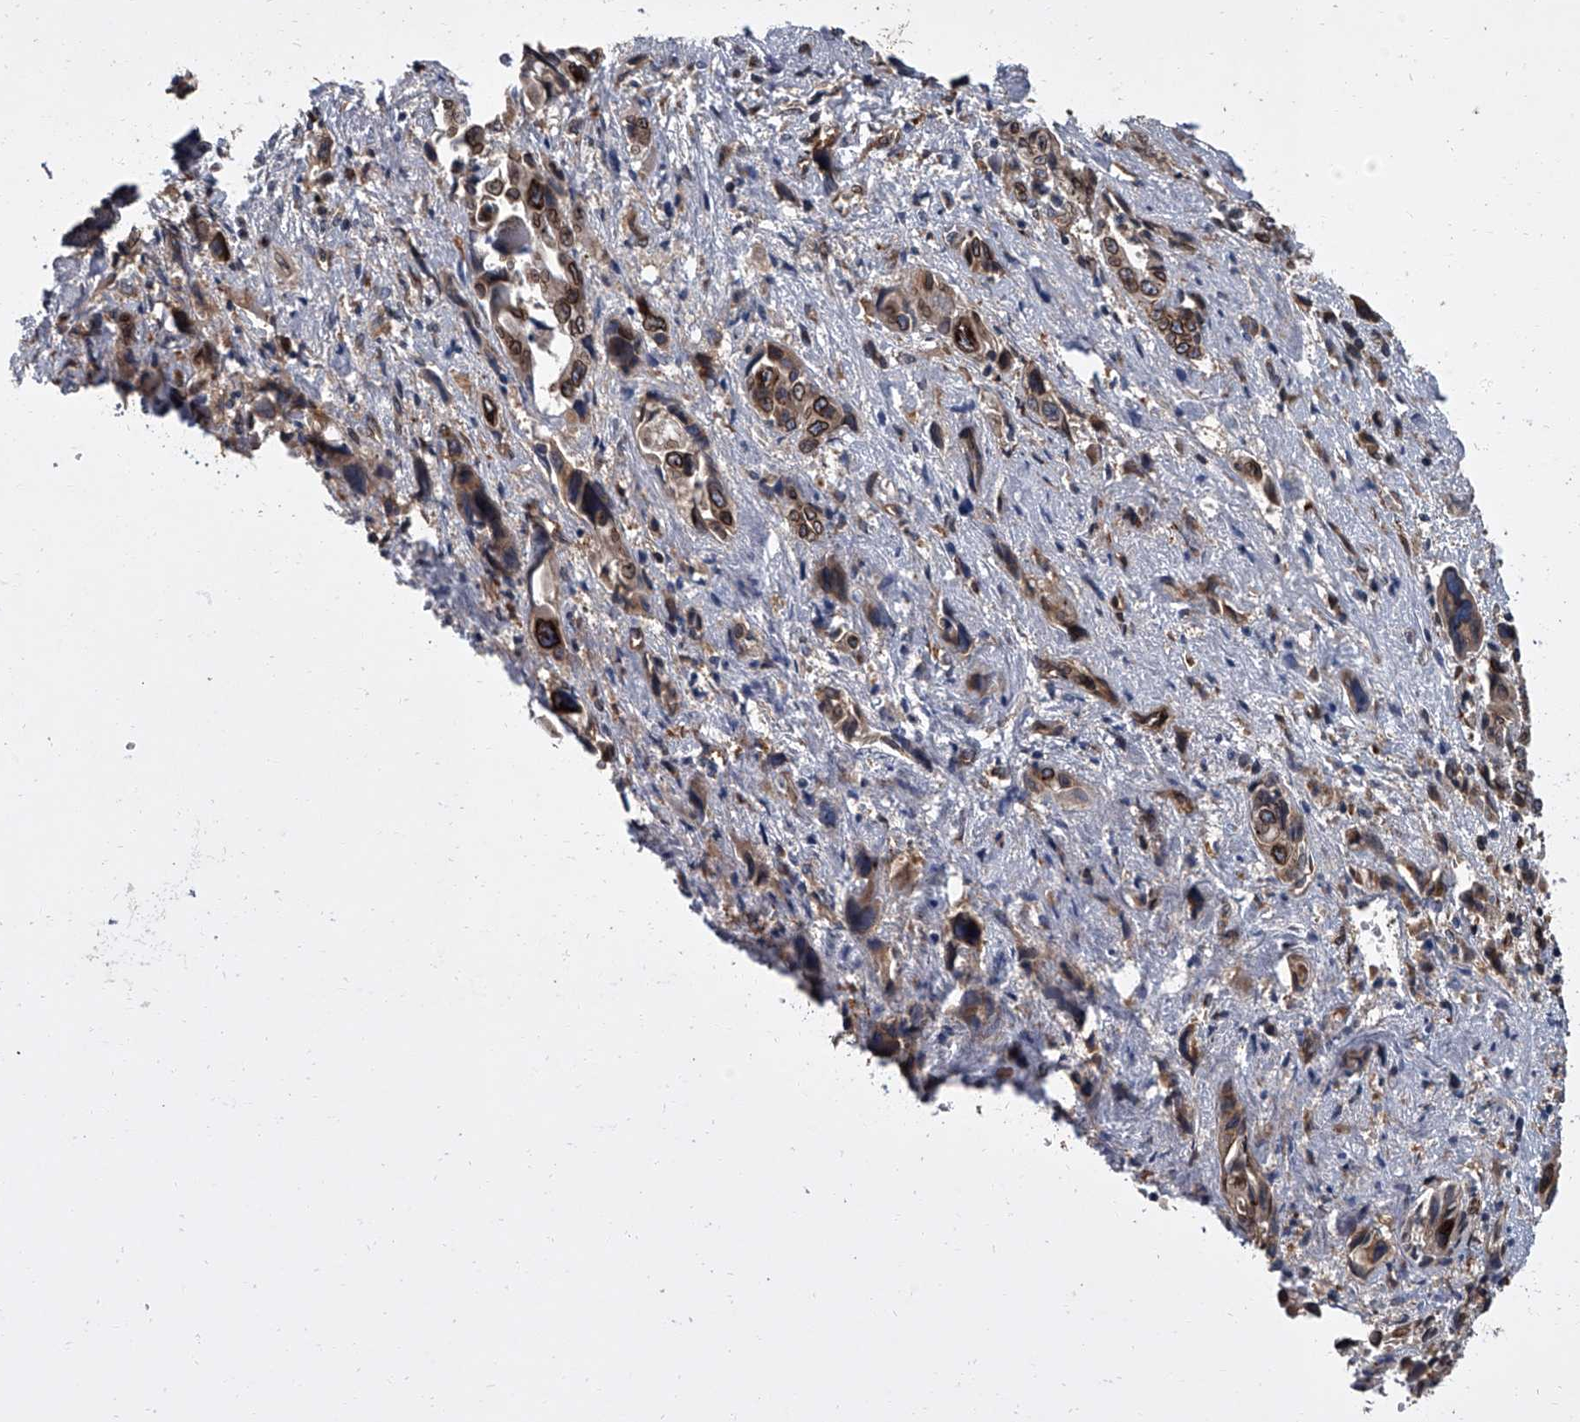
{"staining": {"intensity": "strong", "quantity": ">75%", "location": "cytoplasmic/membranous,nuclear"}, "tissue": "pancreatic cancer", "cell_type": "Tumor cells", "image_type": "cancer", "snomed": [{"axis": "morphology", "description": "Adenocarcinoma, NOS"}, {"axis": "topography", "description": "Pancreas"}], "caption": "Immunohistochemistry (IHC) staining of pancreatic cancer, which shows high levels of strong cytoplasmic/membranous and nuclear positivity in approximately >75% of tumor cells indicating strong cytoplasmic/membranous and nuclear protein positivity. The staining was performed using DAB (brown) for protein detection and nuclei were counterstained in hematoxylin (blue).", "gene": "LRRC8C", "patient": {"sex": "male", "age": 46}}